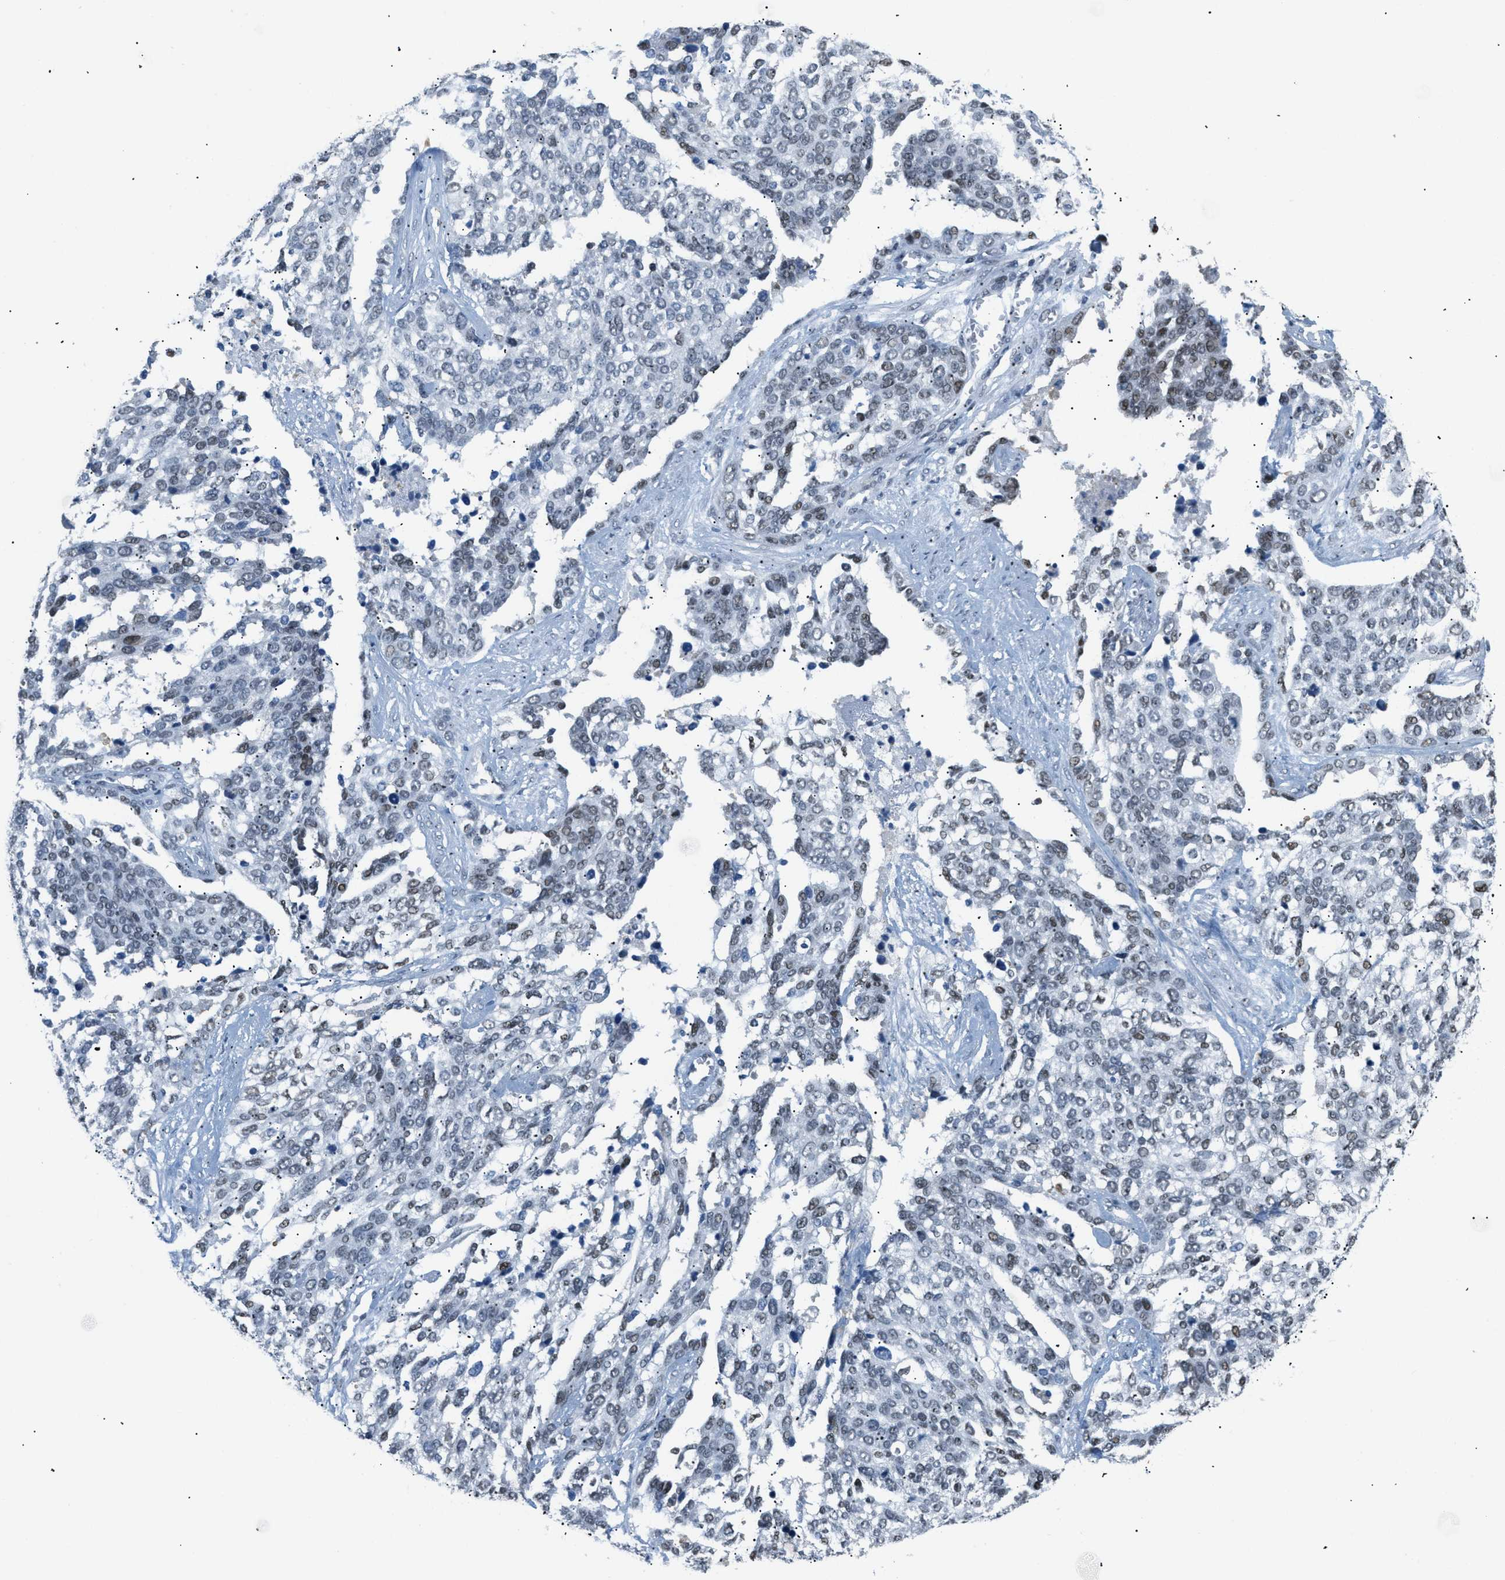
{"staining": {"intensity": "weak", "quantity": "25%-75%", "location": "nuclear"}, "tissue": "ovarian cancer", "cell_type": "Tumor cells", "image_type": "cancer", "snomed": [{"axis": "morphology", "description": "Cystadenocarcinoma, serous, NOS"}, {"axis": "topography", "description": "Ovary"}], "caption": "Brown immunohistochemical staining in serous cystadenocarcinoma (ovarian) reveals weak nuclear positivity in approximately 25%-75% of tumor cells. Ihc stains the protein of interest in brown and the nuclei are stained blue.", "gene": "KCNC3", "patient": {"sex": "female", "age": 44}}